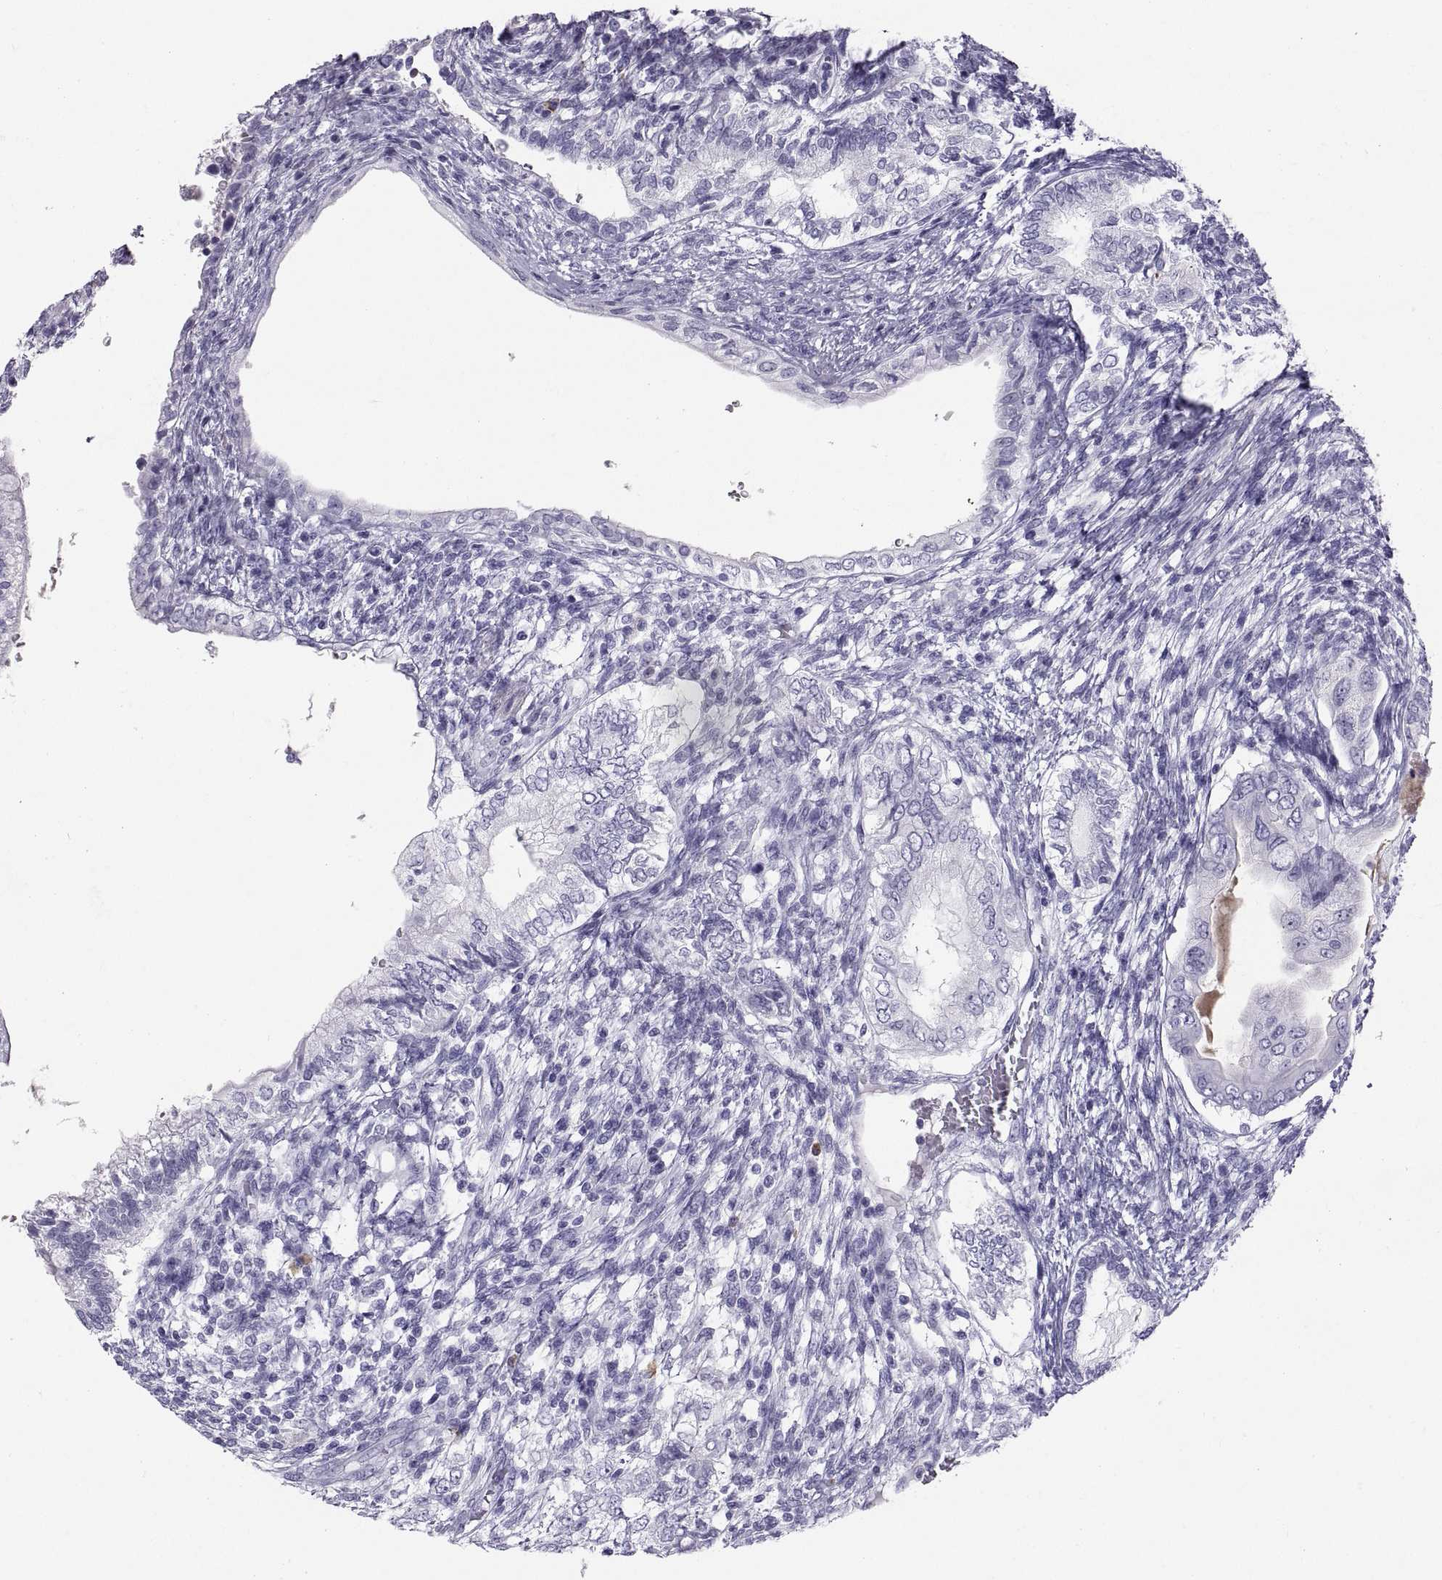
{"staining": {"intensity": "negative", "quantity": "none", "location": "none"}, "tissue": "testis cancer", "cell_type": "Tumor cells", "image_type": "cancer", "snomed": [{"axis": "morphology", "description": "Seminoma, NOS"}, {"axis": "morphology", "description": "Carcinoma, Embryonal, NOS"}, {"axis": "topography", "description": "Testis"}], "caption": "DAB immunohistochemical staining of testis cancer (seminoma) reveals no significant positivity in tumor cells.", "gene": "CT47A10", "patient": {"sex": "male", "age": 41}}